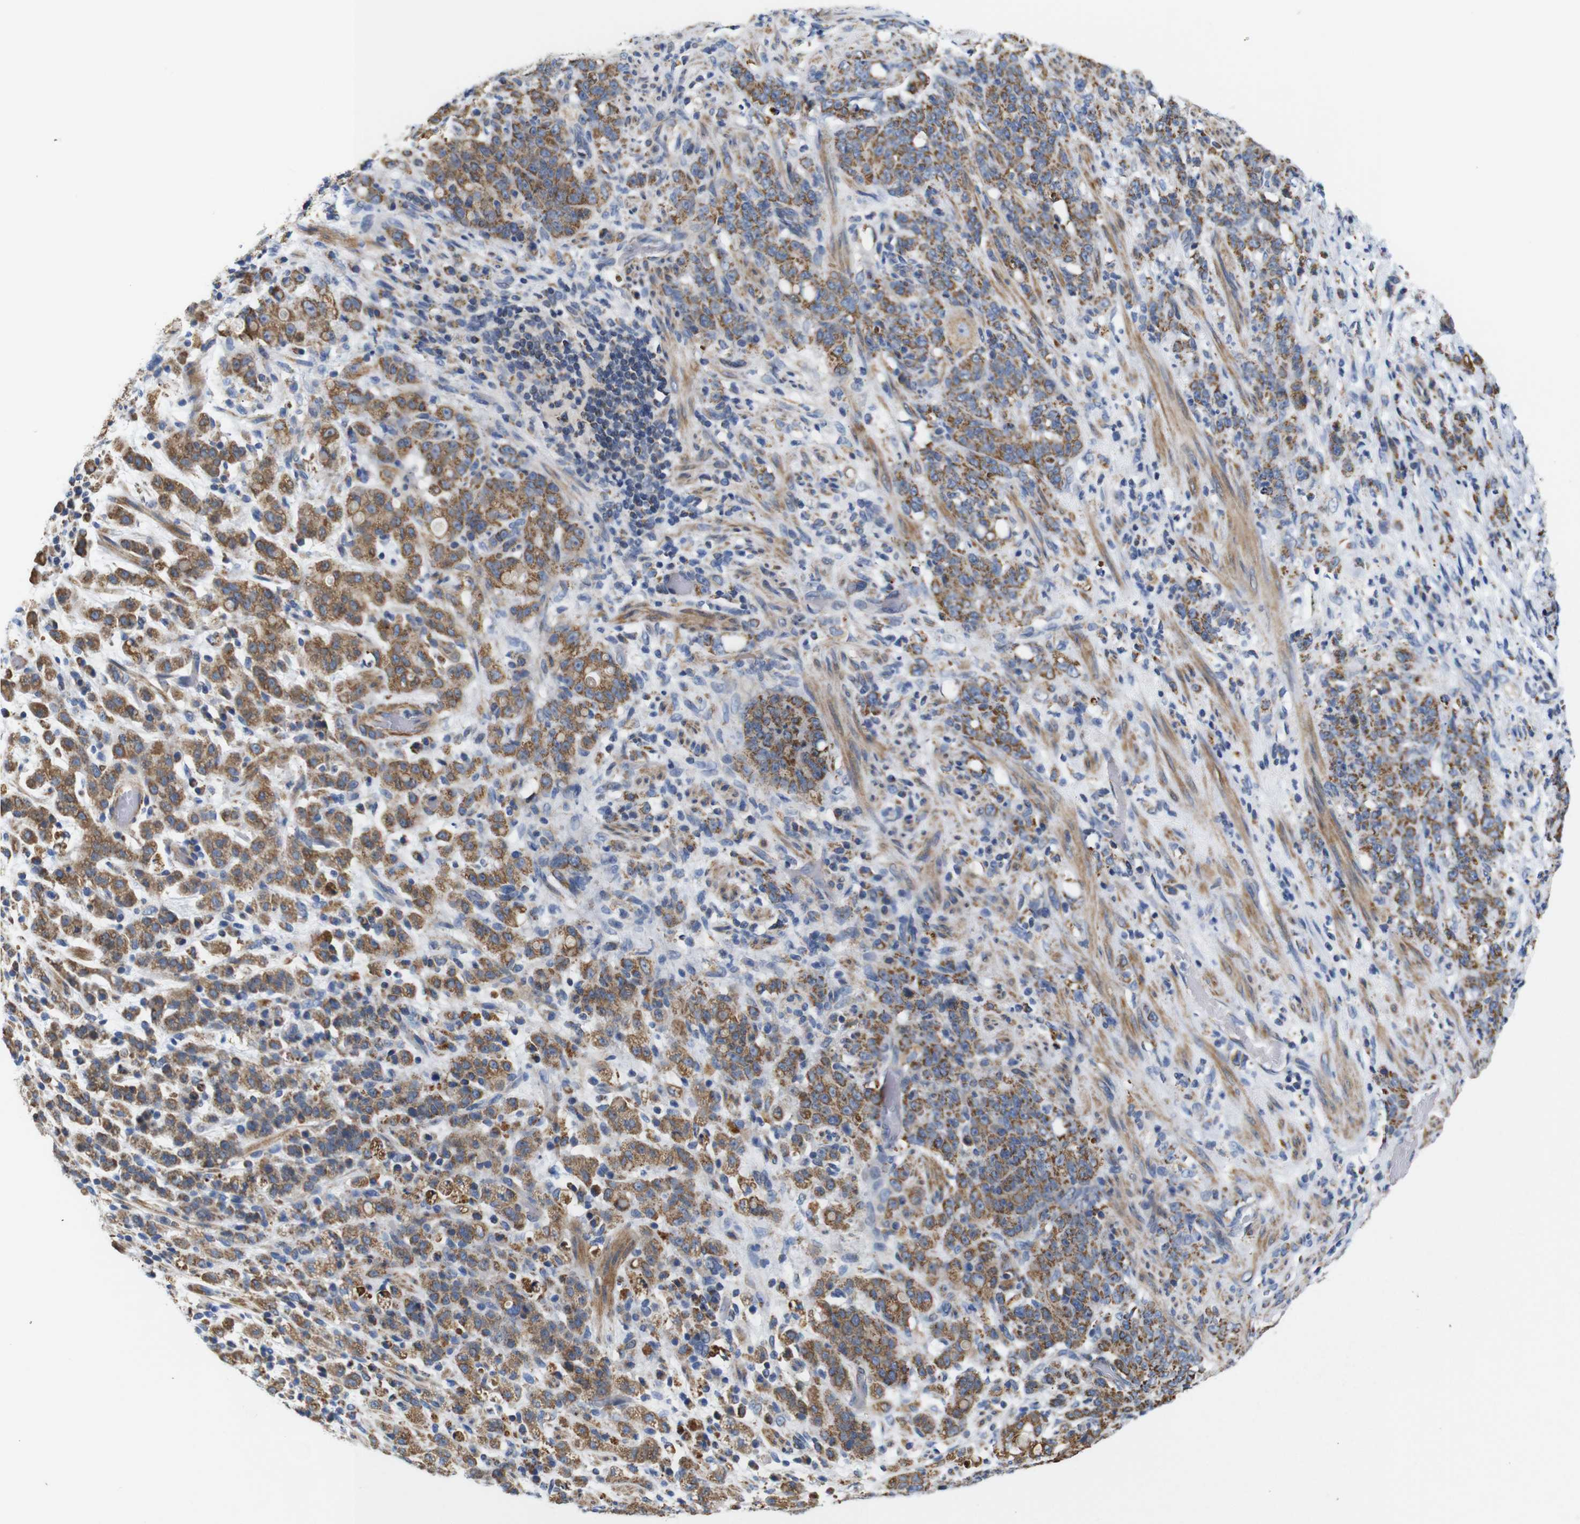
{"staining": {"intensity": "moderate", "quantity": ">75%", "location": "cytoplasmic/membranous"}, "tissue": "stomach cancer", "cell_type": "Tumor cells", "image_type": "cancer", "snomed": [{"axis": "morphology", "description": "Adenocarcinoma, NOS"}, {"axis": "topography", "description": "Stomach, lower"}], "caption": "Stomach cancer was stained to show a protein in brown. There is medium levels of moderate cytoplasmic/membranous staining in about >75% of tumor cells.", "gene": "FAM171B", "patient": {"sex": "male", "age": 88}}